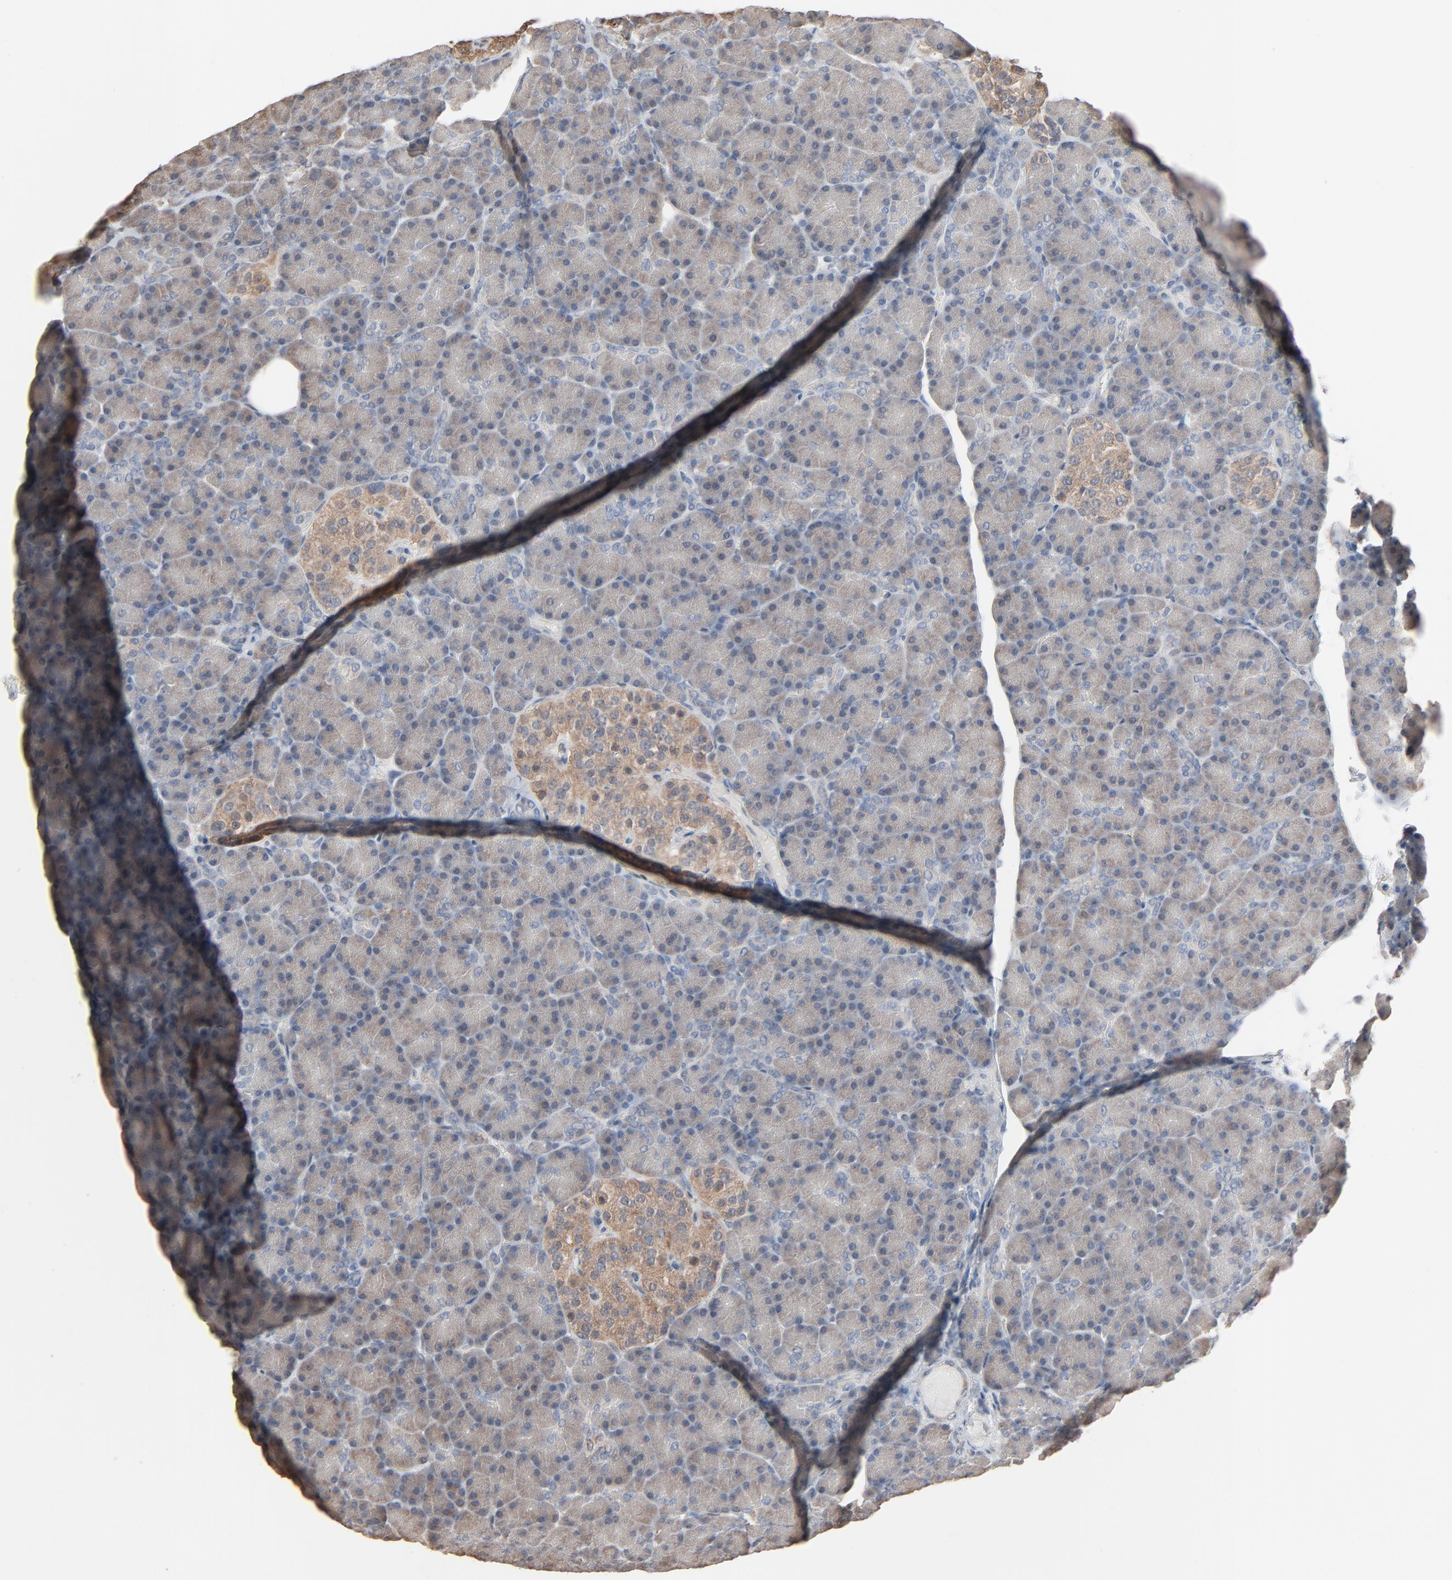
{"staining": {"intensity": "moderate", "quantity": "25%-75%", "location": "cytoplasmic/membranous"}, "tissue": "pancreas", "cell_type": "Exocrine glandular cells", "image_type": "normal", "snomed": [{"axis": "morphology", "description": "Normal tissue, NOS"}, {"axis": "topography", "description": "Pancreas"}], "caption": "Exocrine glandular cells display medium levels of moderate cytoplasmic/membranous staining in about 25%-75% of cells in normal human pancreas.", "gene": "CCT5", "patient": {"sex": "female", "age": 43}}